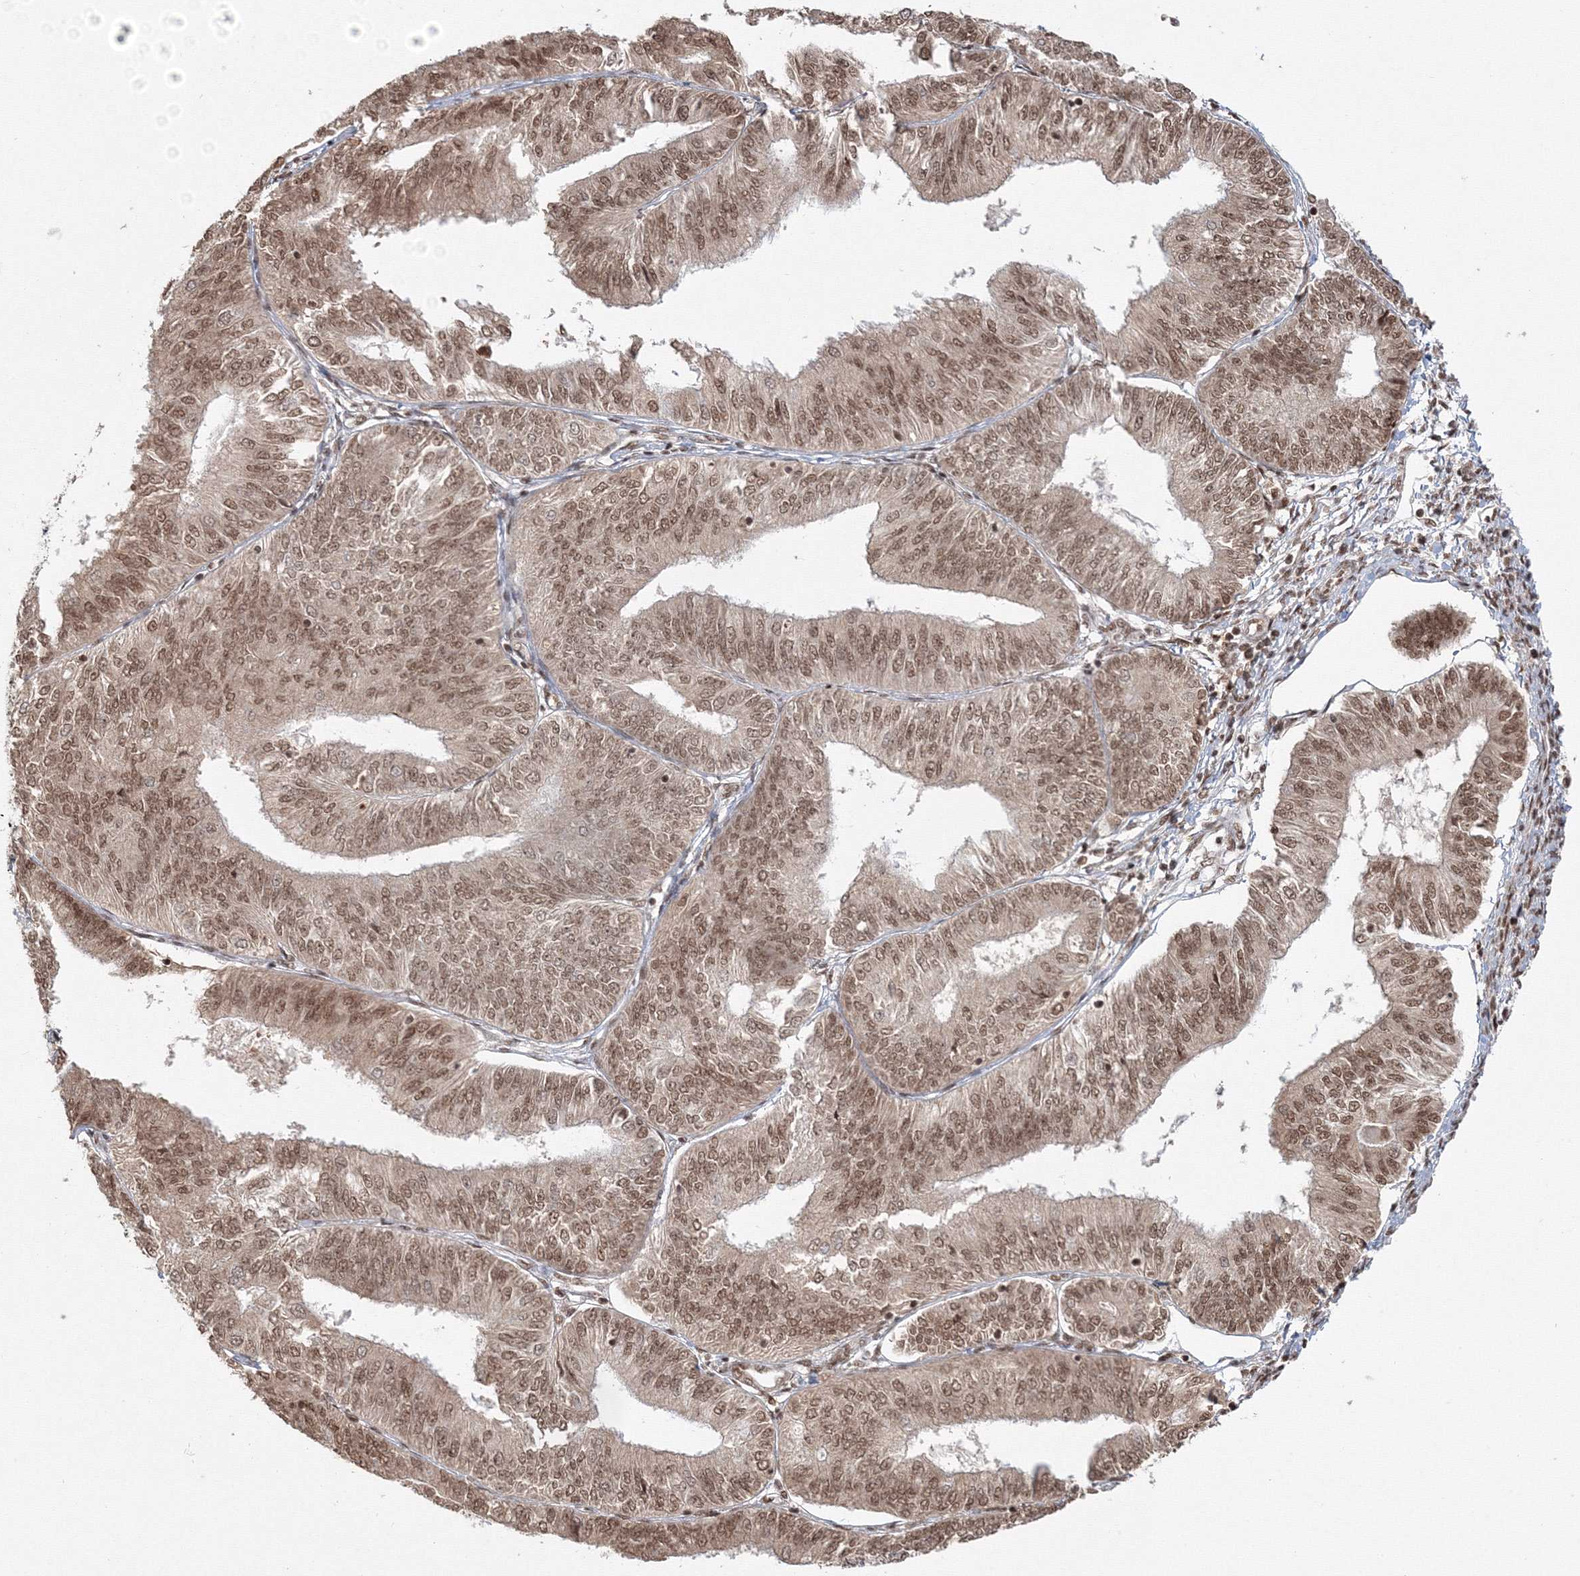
{"staining": {"intensity": "moderate", "quantity": ">75%", "location": "nuclear"}, "tissue": "endometrial cancer", "cell_type": "Tumor cells", "image_type": "cancer", "snomed": [{"axis": "morphology", "description": "Adenocarcinoma, NOS"}, {"axis": "topography", "description": "Endometrium"}], "caption": "DAB immunohistochemical staining of endometrial adenocarcinoma displays moderate nuclear protein staining in about >75% of tumor cells.", "gene": "KIF20A", "patient": {"sex": "female", "age": 58}}